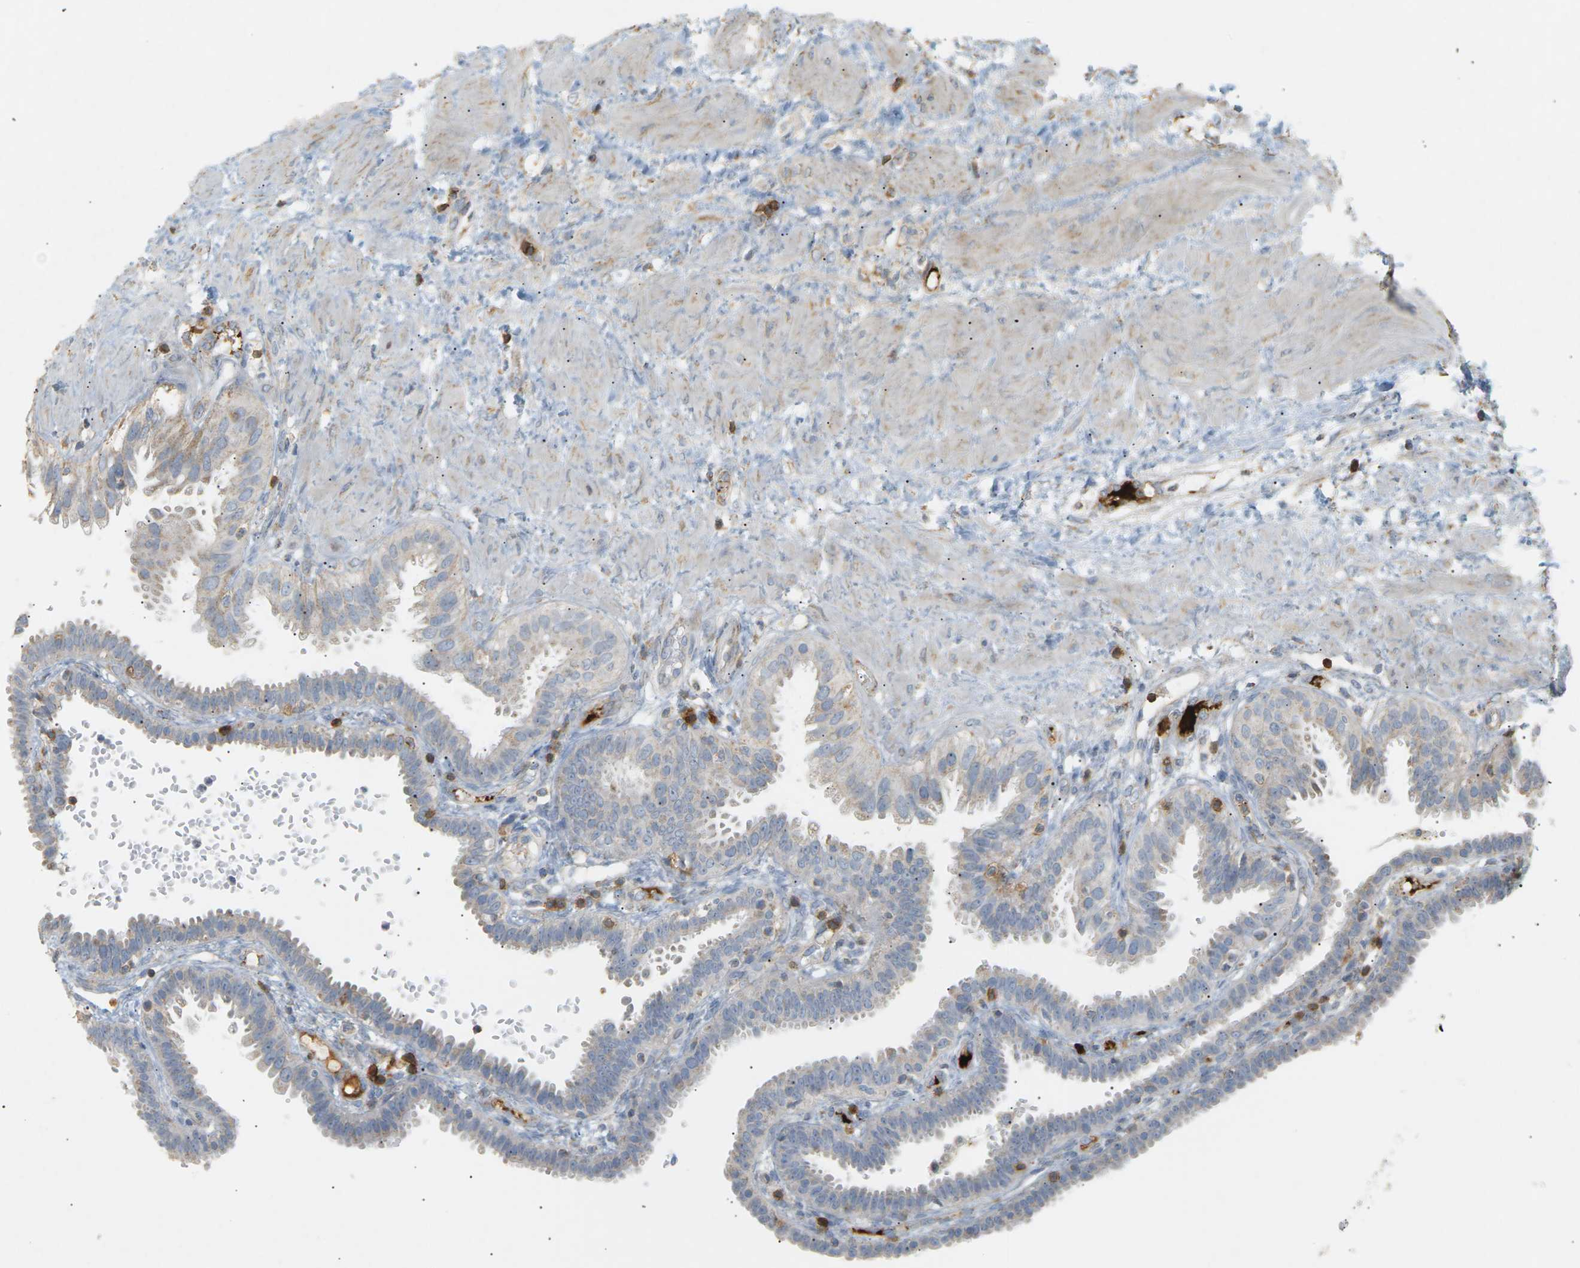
{"staining": {"intensity": "negative", "quantity": "none", "location": "none"}, "tissue": "fallopian tube", "cell_type": "Glandular cells", "image_type": "normal", "snomed": [{"axis": "morphology", "description": "Normal tissue, NOS"}, {"axis": "topography", "description": "Fallopian tube"}, {"axis": "topography", "description": "Placenta"}], "caption": "Micrograph shows no significant protein staining in glandular cells of benign fallopian tube.", "gene": "LIME1", "patient": {"sex": "female", "age": 34}}